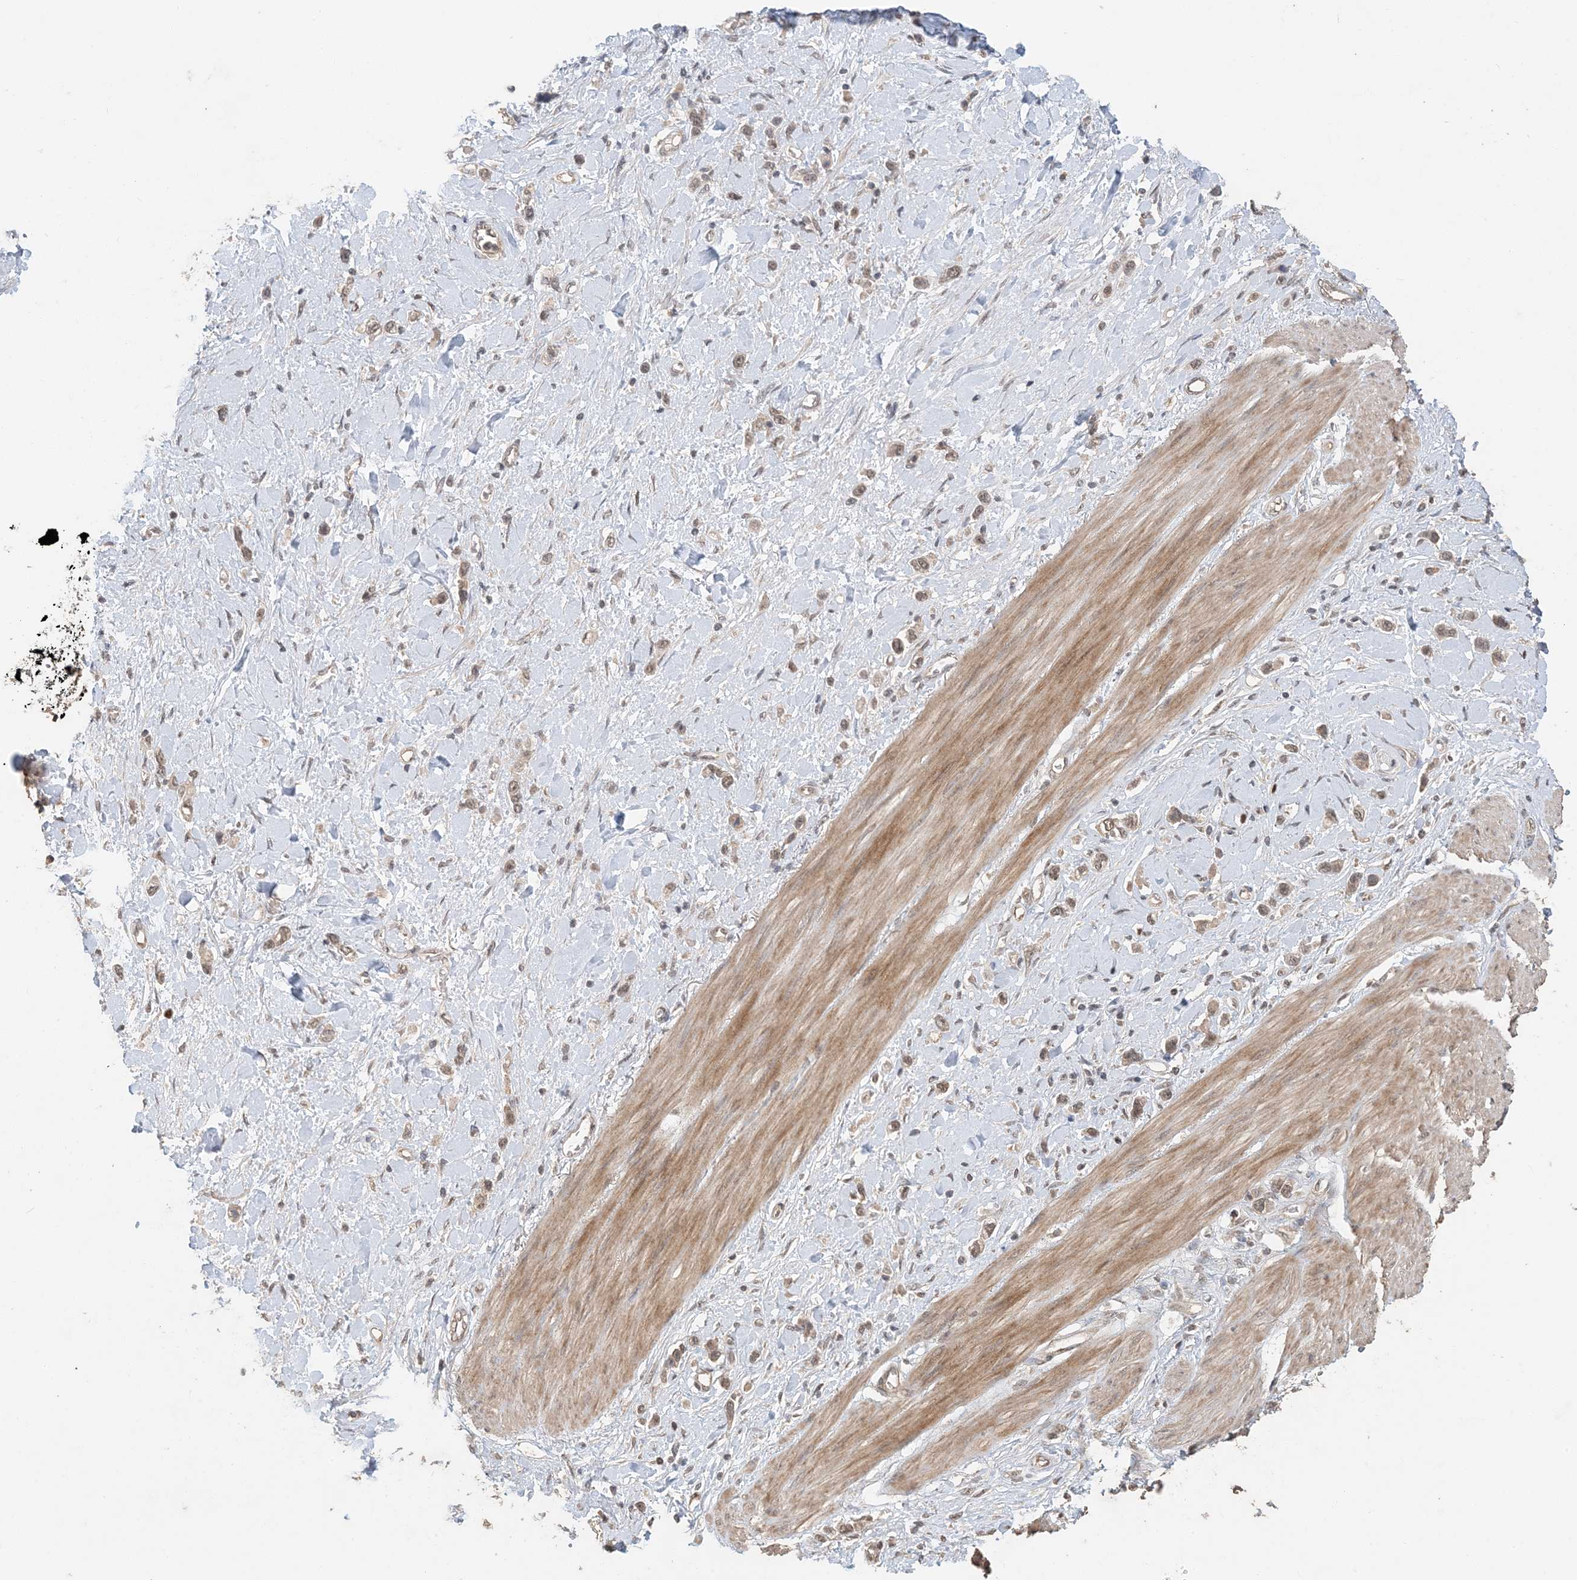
{"staining": {"intensity": "weak", "quantity": ">75%", "location": "nuclear"}, "tissue": "stomach cancer", "cell_type": "Tumor cells", "image_type": "cancer", "snomed": [{"axis": "morphology", "description": "Normal tissue, NOS"}, {"axis": "morphology", "description": "Adenocarcinoma, NOS"}, {"axis": "topography", "description": "Stomach, upper"}, {"axis": "topography", "description": "Stomach"}], "caption": "Tumor cells exhibit weak nuclear staining in about >75% of cells in stomach cancer.", "gene": "ATP13A2", "patient": {"sex": "female", "age": 65}}